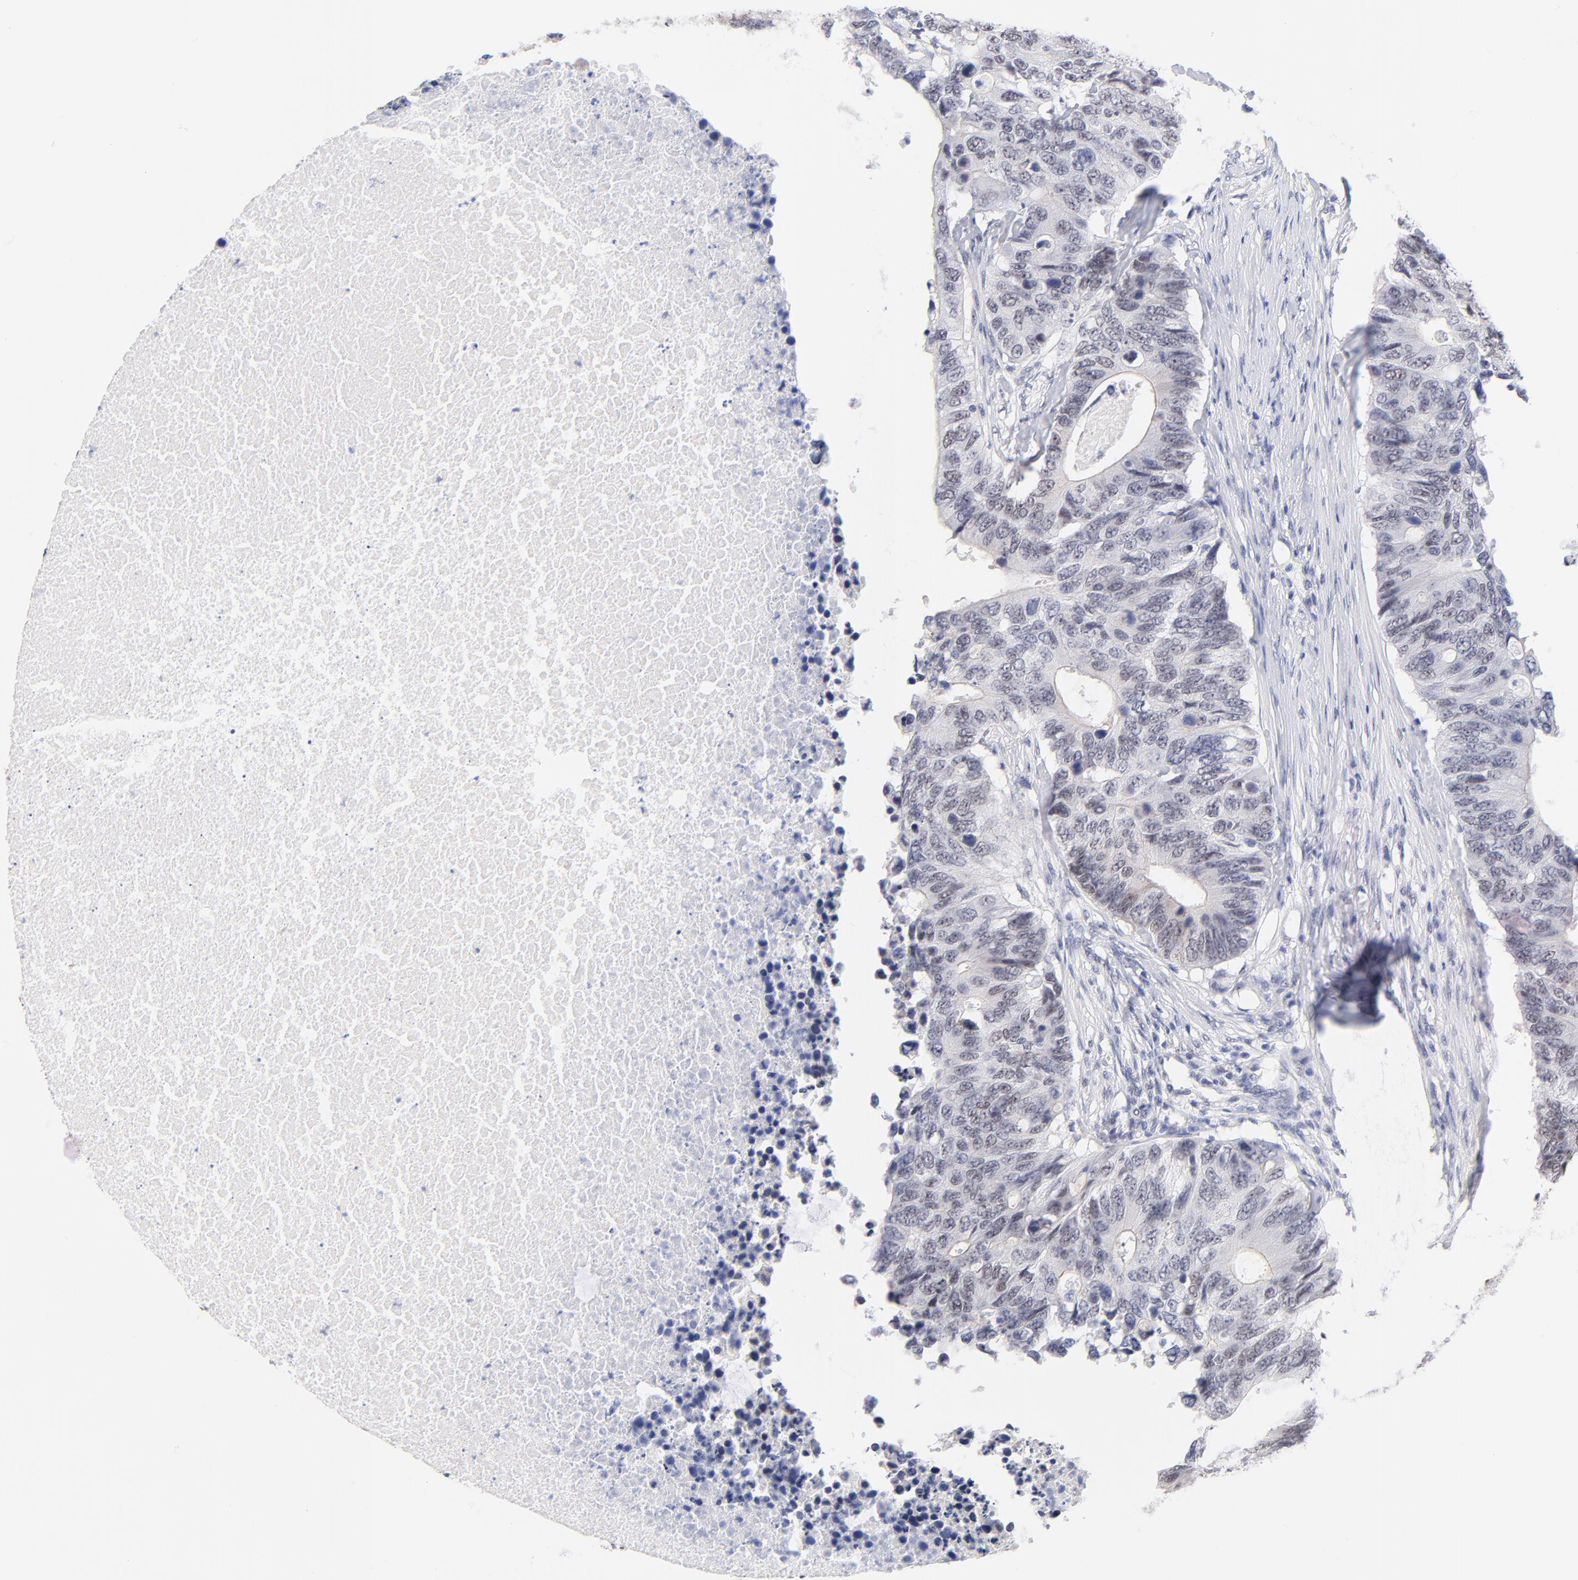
{"staining": {"intensity": "negative", "quantity": "none", "location": "none"}, "tissue": "colorectal cancer", "cell_type": "Tumor cells", "image_type": "cancer", "snomed": [{"axis": "morphology", "description": "Adenocarcinoma, NOS"}, {"axis": "topography", "description": "Colon"}], "caption": "Tumor cells show no significant protein staining in colorectal cancer.", "gene": "ZNF74", "patient": {"sex": "male", "age": 71}}